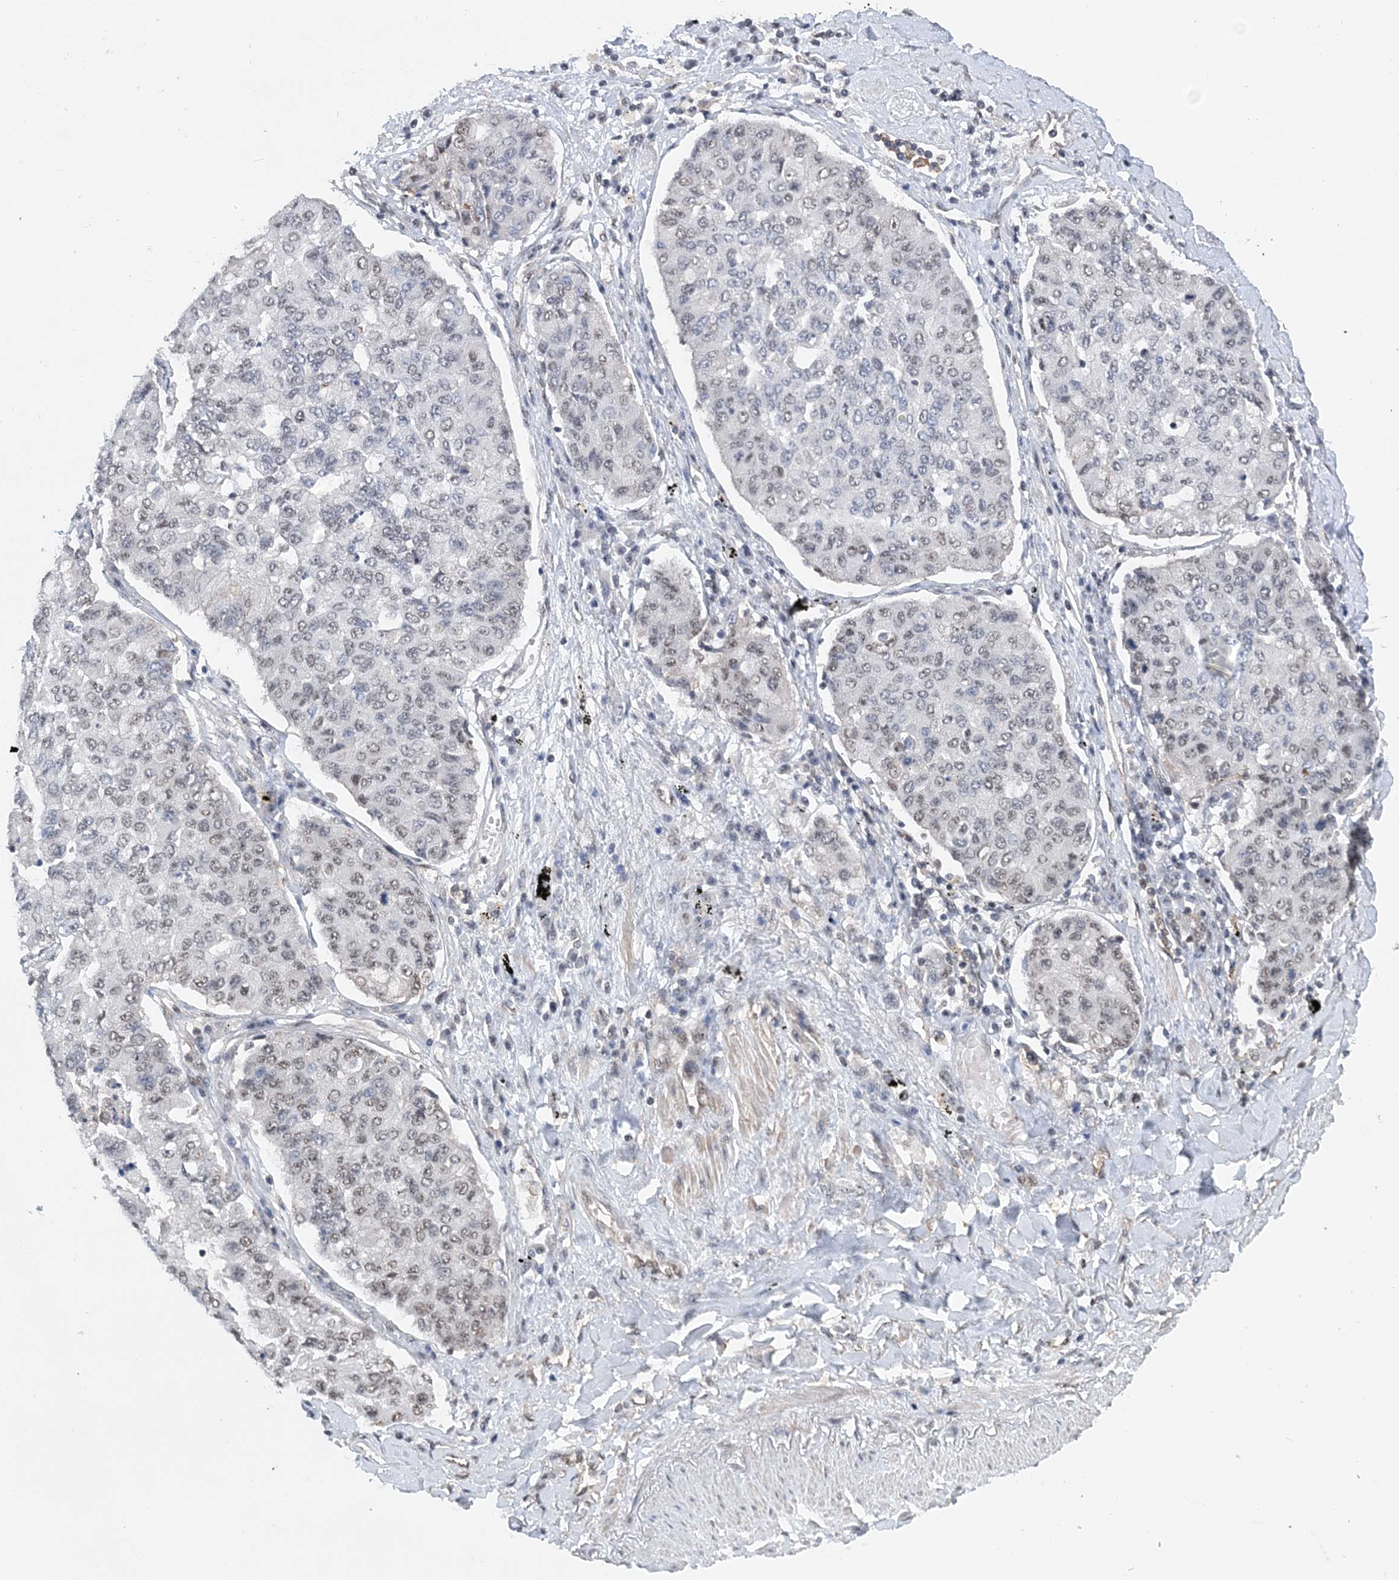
{"staining": {"intensity": "weak", "quantity": "<25%", "location": "nuclear"}, "tissue": "lung cancer", "cell_type": "Tumor cells", "image_type": "cancer", "snomed": [{"axis": "morphology", "description": "Squamous cell carcinoma, NOS"}, {"axis": "topography", "description": "Lung"}], "caption": "There is no significant staining in tumor cells of lung cancer.", "gene": "CCDC152", "patient": {"sex": "male", "age": 74}}